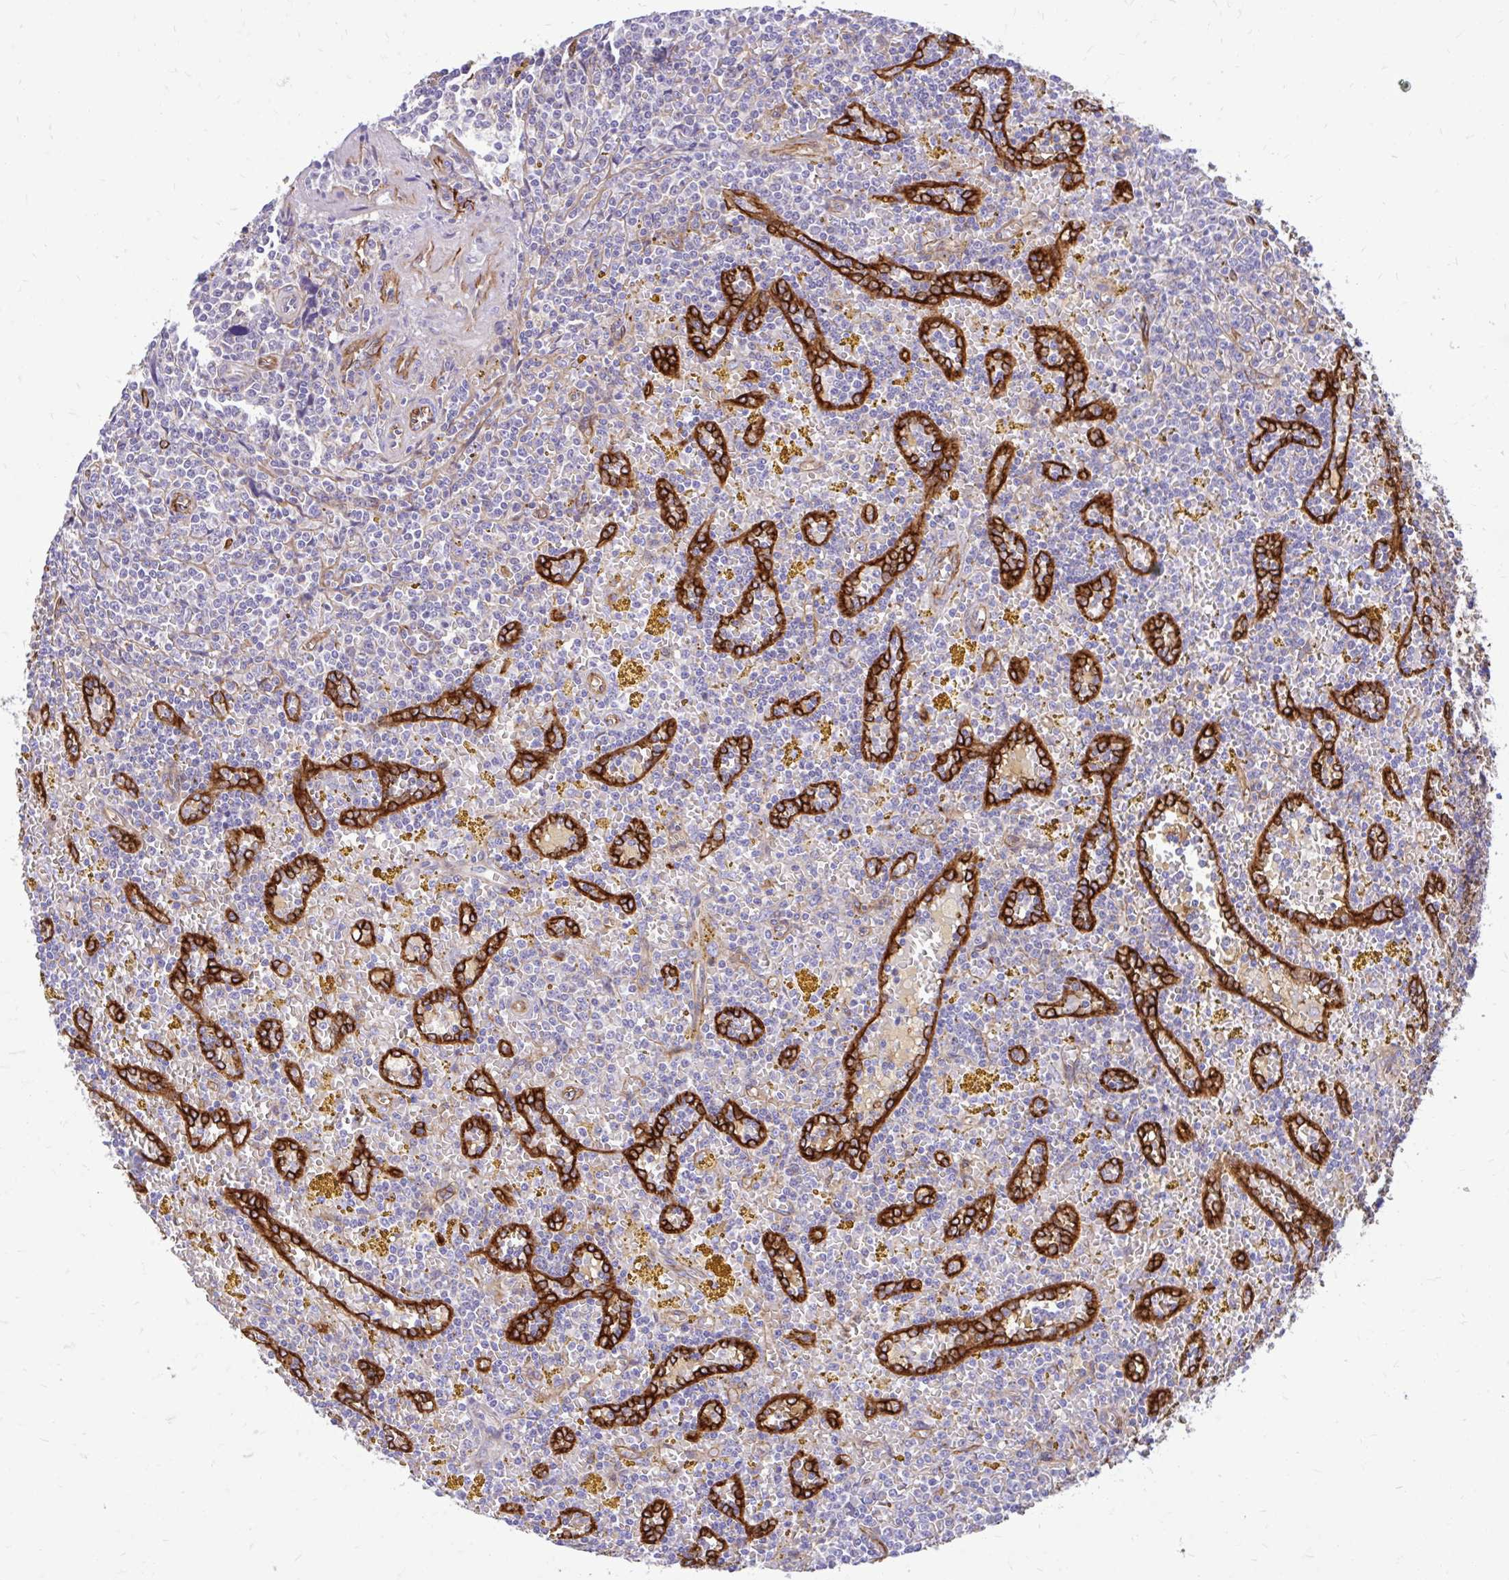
{"staining": {"intensity": "negative", "quantity": "none", "location": "none"}, "tissue": "lymphoma", "cell_type": "Tumor cells", "image_type": "cancer", "snomed": [{"axis": "morphology", "description": "Malignant lymphoma, non-Hodgkin's type, Low grade"}, {"axis": "topography", "description": "Spleen"}, {"axis": "topography", "description": "Lymph node"}], "caption": "The histopathology image reveals no significant staining in tumor cells of malignant lymphoma, non-Hodgkin's type (low-grade).", "gene": "ESPNL", "patient": {"sex": "female", "age": 66}}